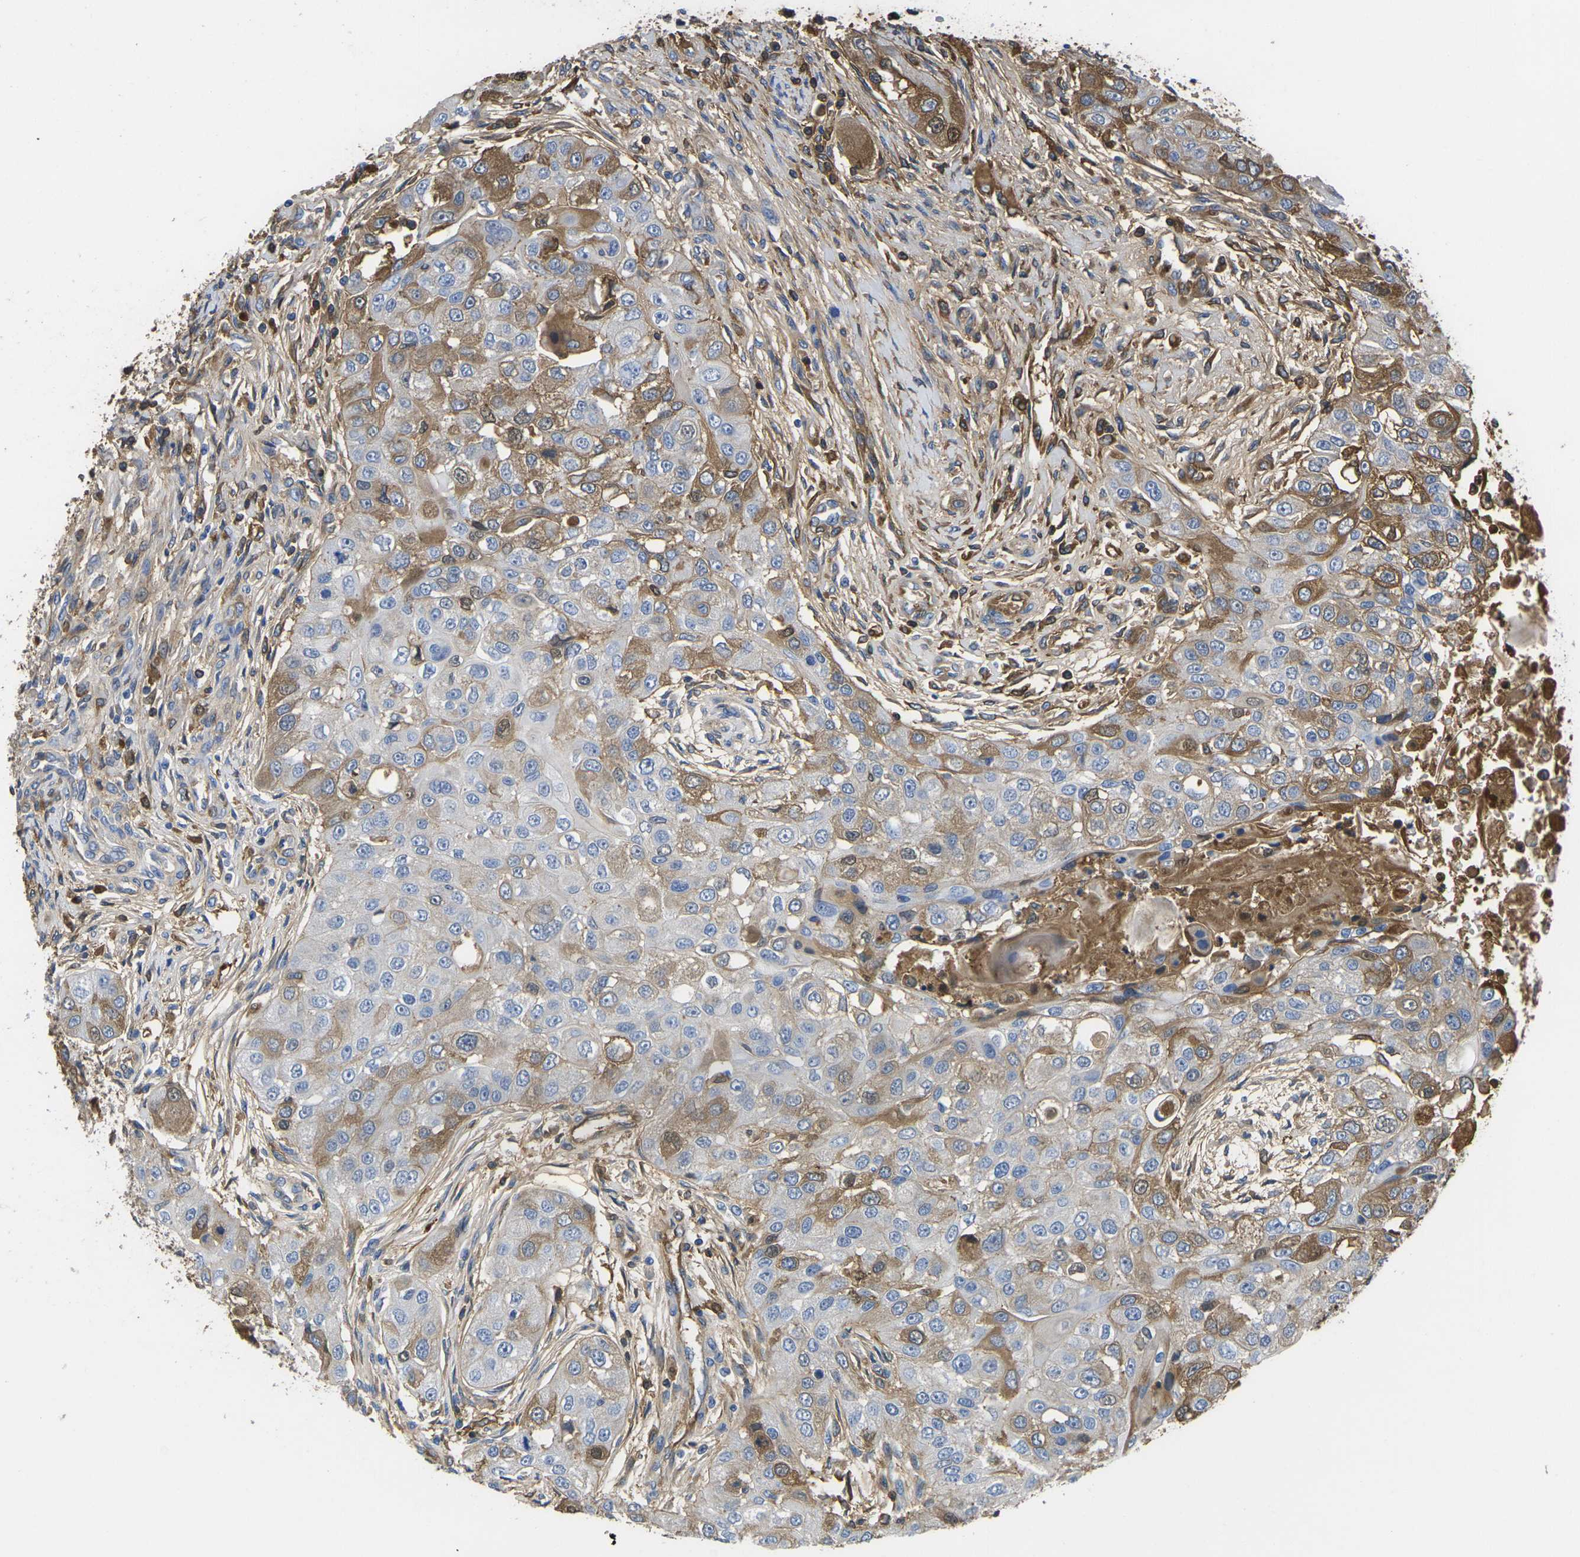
{"staining": {"intensity": "moderate", "quantity": "25%-75%", "location": "cytoplasmic/membranous"}, "tissue": "head and neck cancer", "cell_type": "Tumor cells", "image_type": "cancer", "snomed": [{"axis": "morphology", "description": "Normal tissue, NOS"}, {"axis": "morphology", "description": "Squamous cell carcinoma, NOS"}, {"axis": "topography", "description": "Skeletal muscle"}, {"axis": "topography", "description": "Head-Neck"}], "caption": "The micrograph displays staining of head and neck squamous cell carcinoma, revealing moderate cytoplasmic/membranous protein positivity (brown color) within tumor cells.", "gene": "GREM2", "patient": {"sex": "male", "age": 51}}